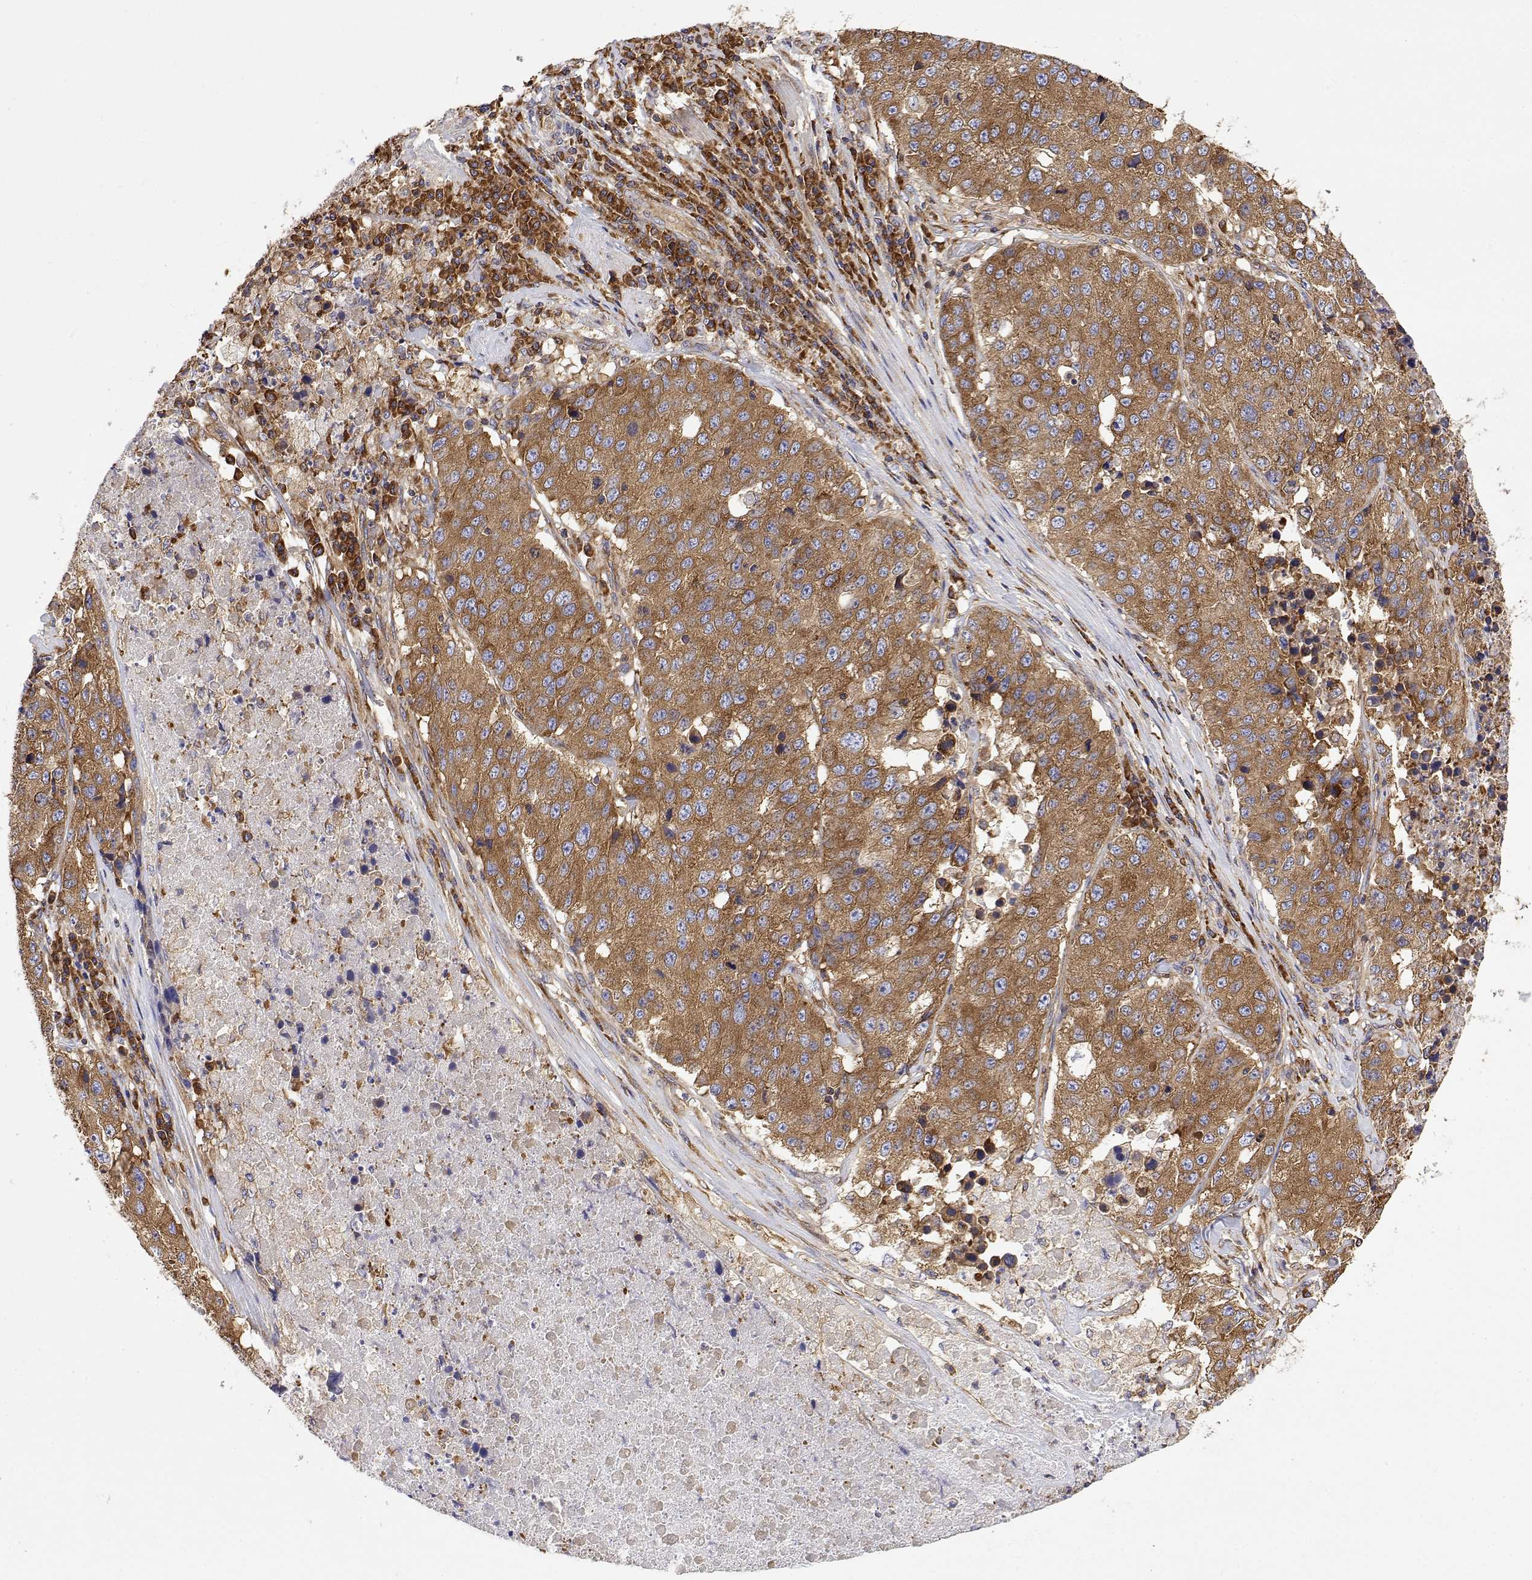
{"staining": {"intensity": "moderate", "quantity": ">75%", "location": "cytoplasmic/membranous"}, "tissue": "stomach cancer", "cell_type": "Tumor cells", "image_type": "cancer", "snomed": [{"axis": "morphology", "description": "Adenocarcinoma, NOS"}, {"axis": "topography", "description": "Stomach"}], "caption": "Immunohistochemical staining of stomach cancer displays medium levels of moderate cytoplasmic/membranous protein positivity in about >75% of tumor cells. (IHC, brightfield microscopy, high magnification).", "gene": "EEF1G", "patient": {"sex": "male", "age": 71}}